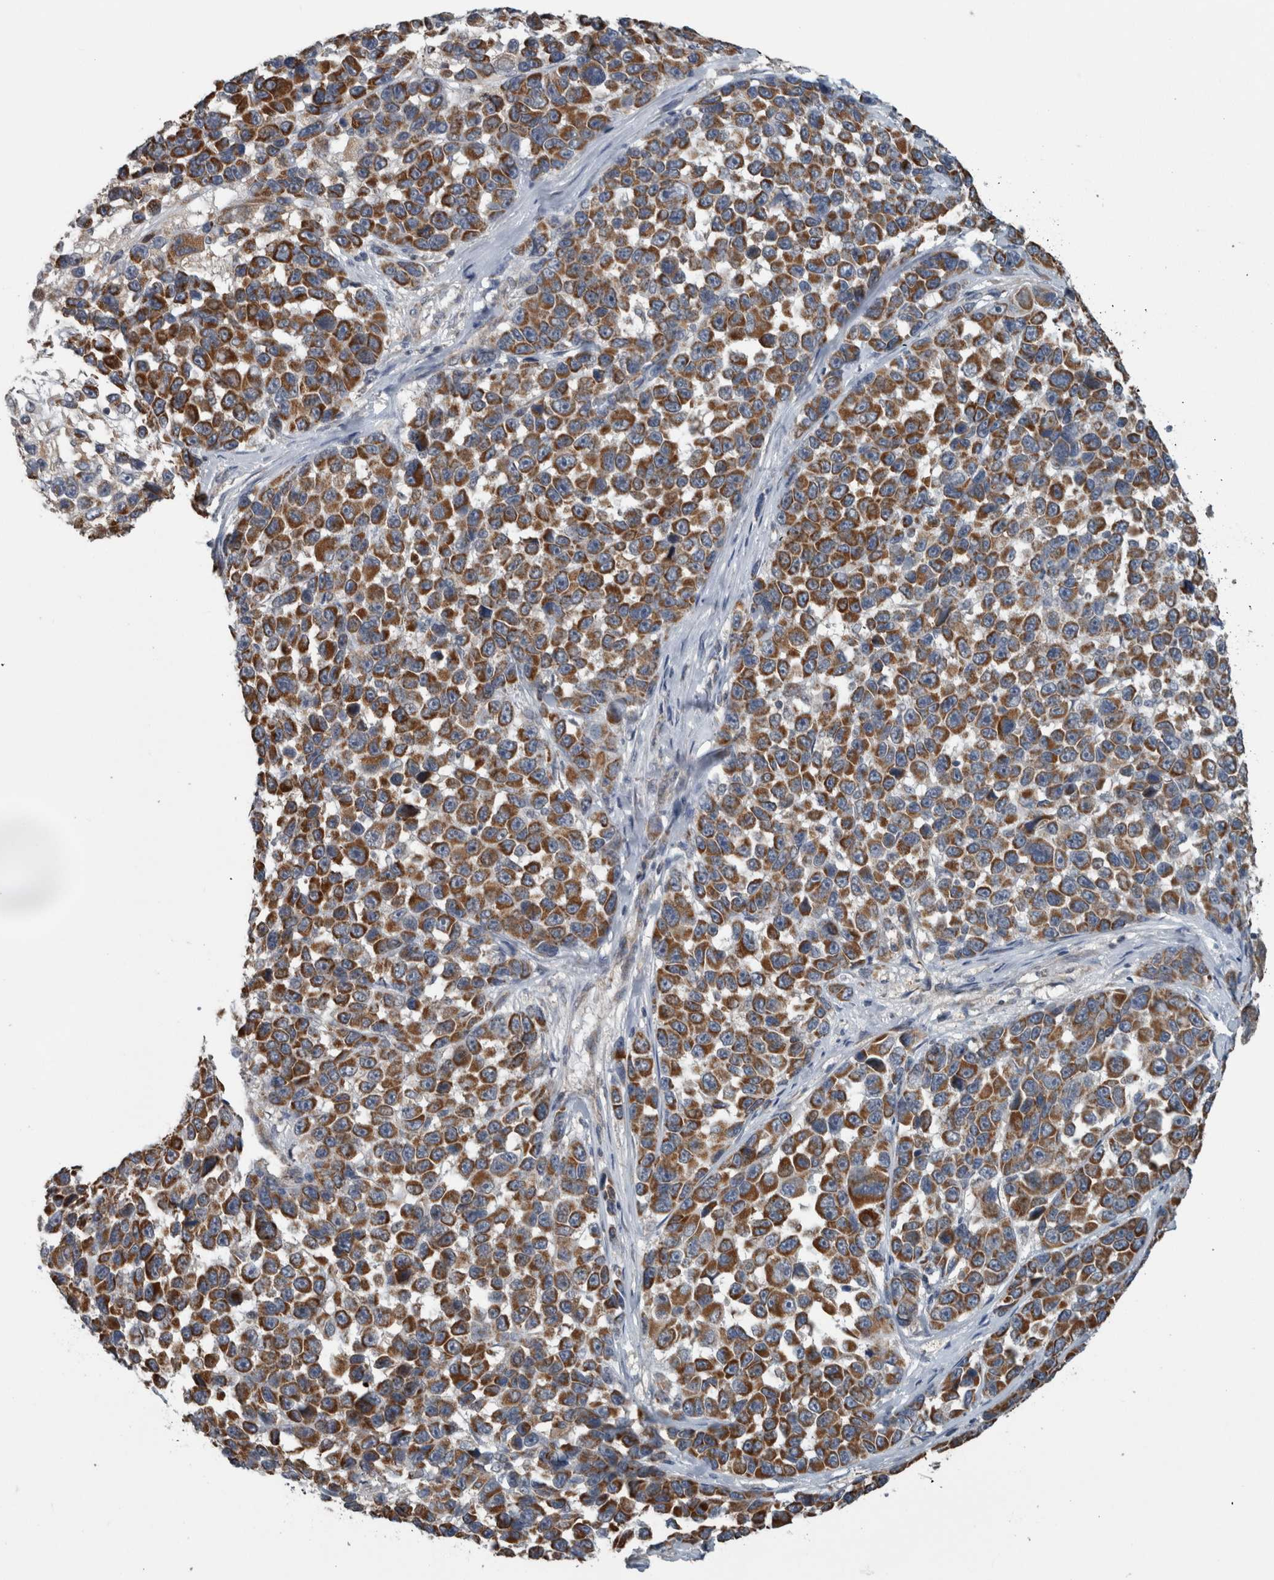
{"staining": {"intensity": "moderate", "quantity": ">75%", "location": "cytoplasmic/membranous"}, "tissue": "melanoma", "cell_type": "Tumor cells", "image_type": "cancer", "snomed": [{"axis": "morphology", "description": "Malignant melanoma, NOS"}, {"axis": "topography", "description": "Skin"}], "caption": "Immunohistochemistry (IHC) (DAB) staining of melanoma shows moderate cytoplasmic/membranous protein positivity in approximately >75% of tumor cells. (DAB (3,3'-diaminobenzidine) IHC with brightfield microscopy, high magnification).", "gene": "ARMC1", "patient": {"sex": "male", "age": 53}}